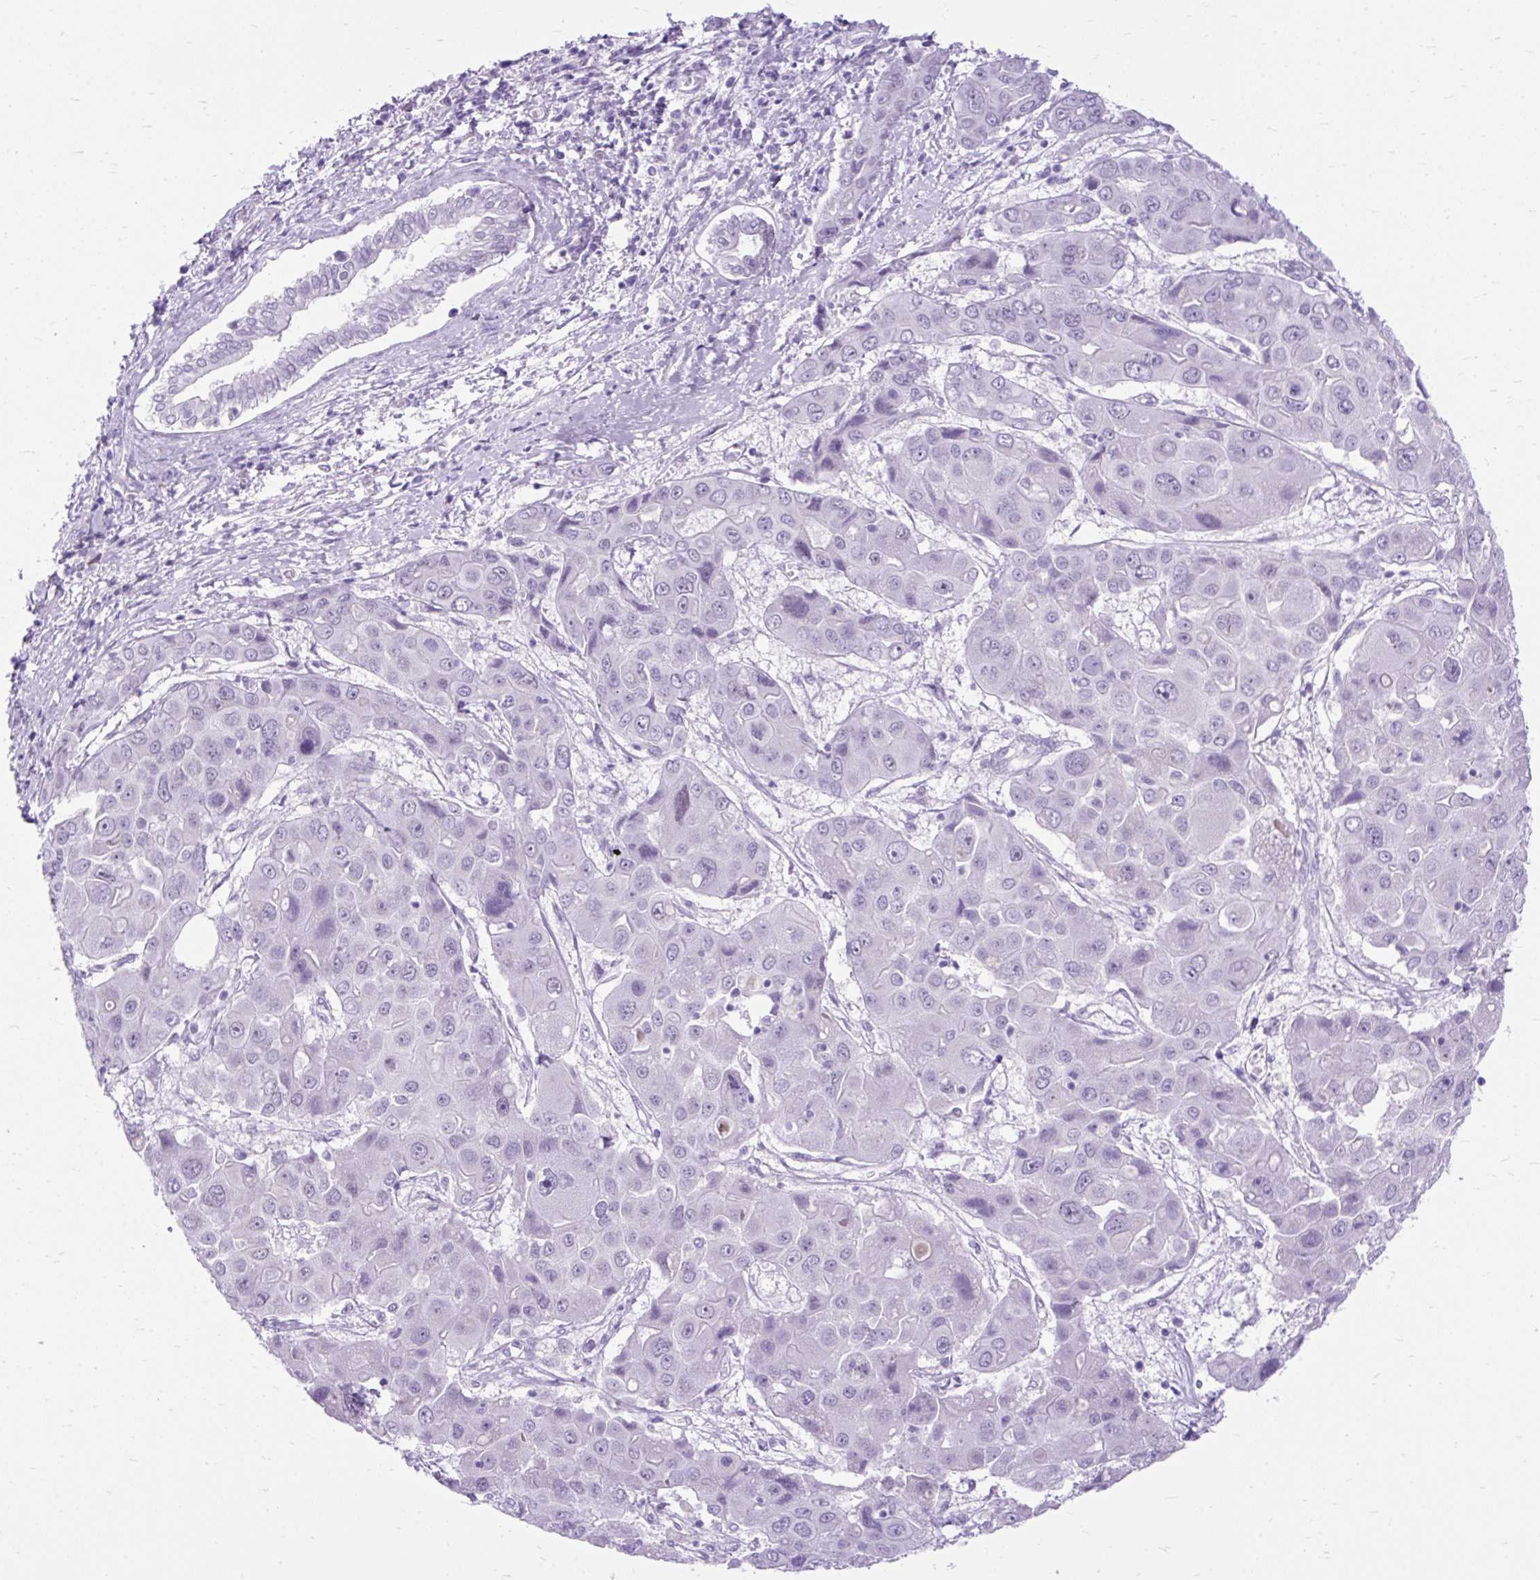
{"staining": {"intensity": "negative", "quantity": "none", "location": "none"}, "tissue": "liver cancer", "cell_type": "Tumor cells", "image_type": "cancer", "snomed": [{"axis": "morphology", "description": "Cholangiocarcinoma"}, {"axis": "topography", "description": "Liver"}], "caption": "There is no significant expression in tumor cells of liver cancer (cholangiocarcinoma). (DAB (3,3'-diaminobenzidine) IHC, high magnification).", "gene": "SCGB1A1", "patient": {"sex": "male", "age": 67}}